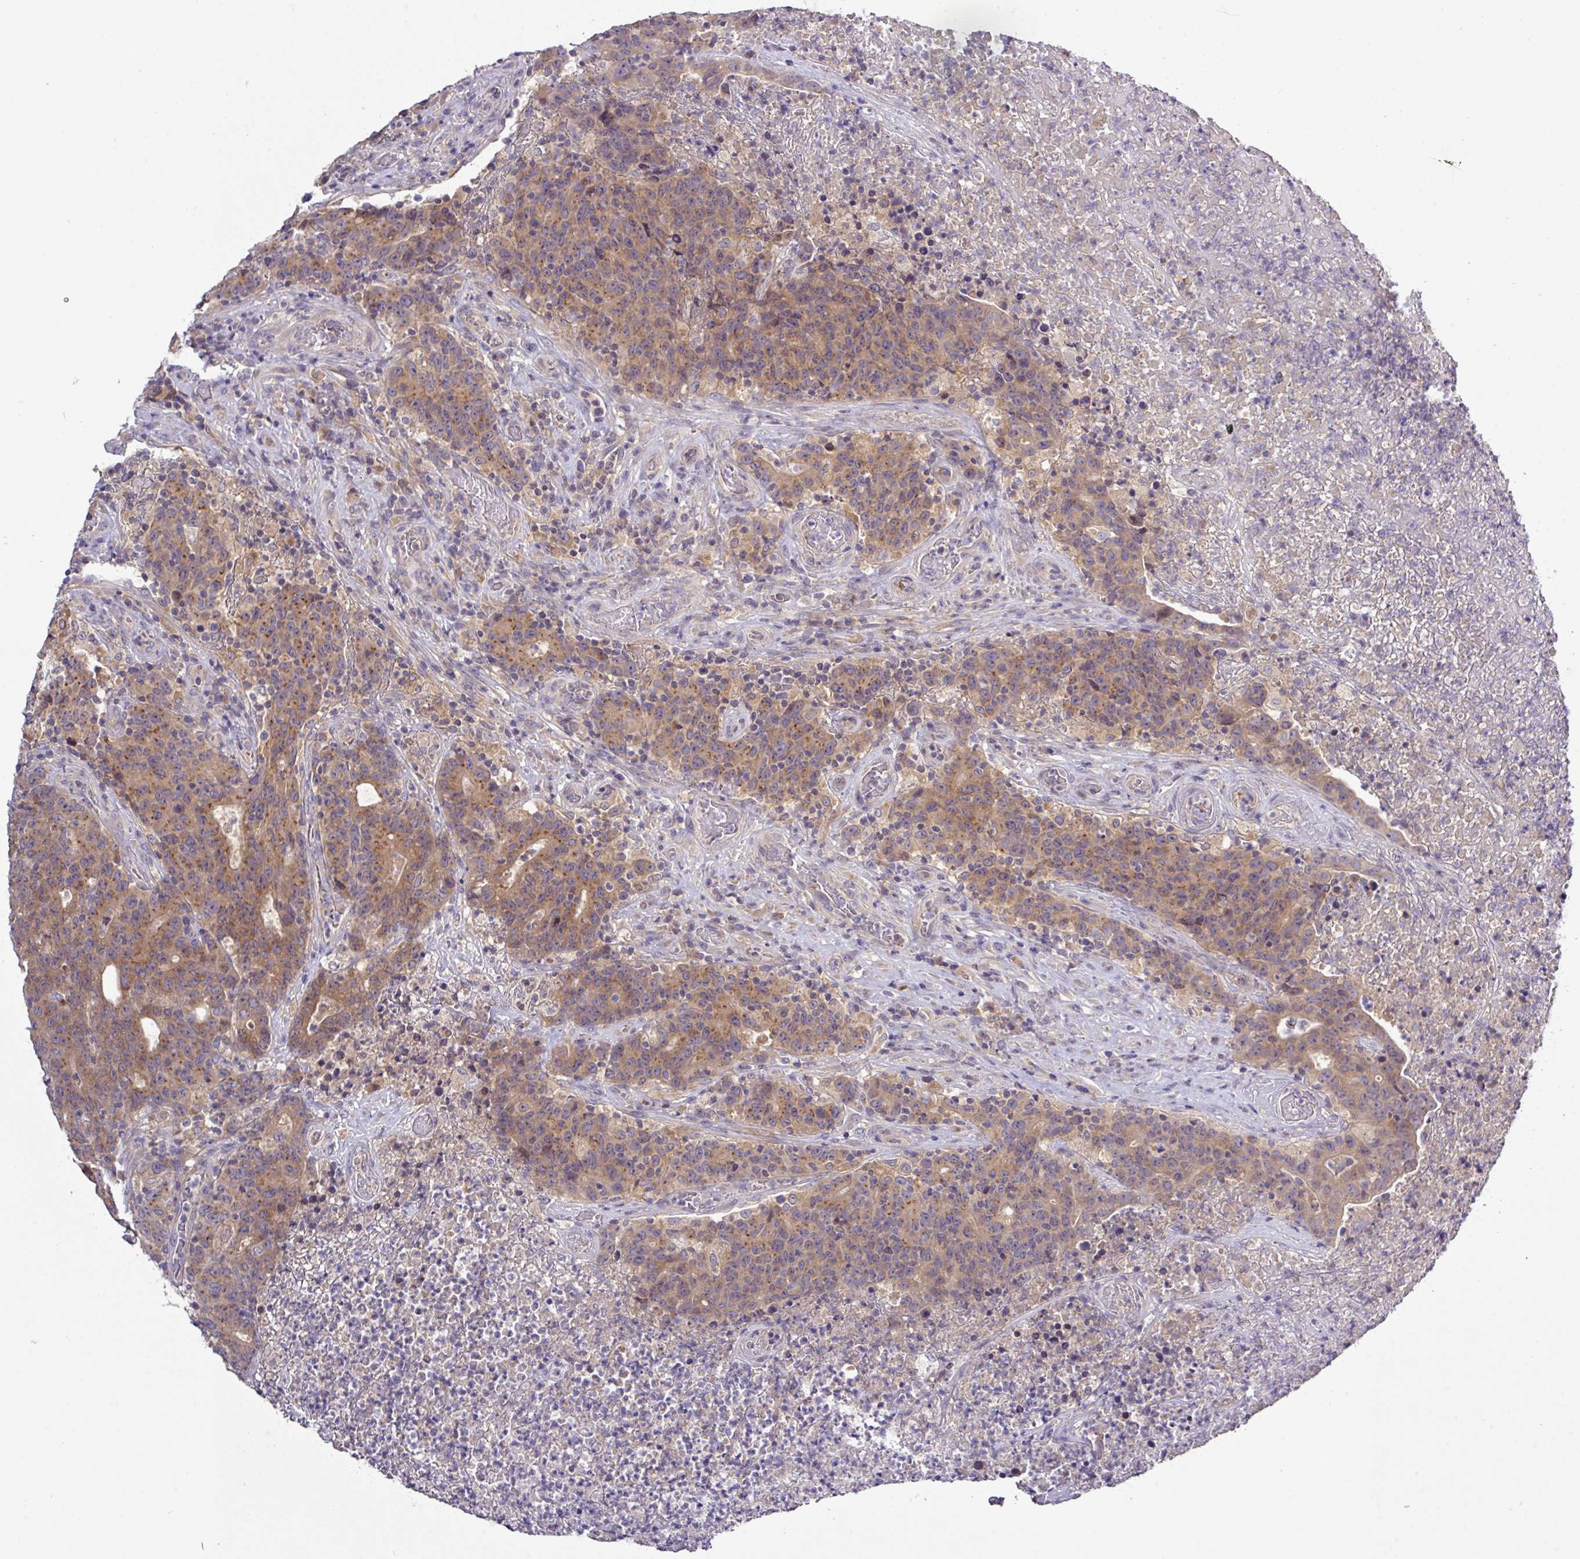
{"staining": {"intensity": "moderate", "quantity": ">75%", "location": "cytoplasmic/membranous"}, "tissue": "colorectal cancer", "cell_type": "Tumor cells", "image_type": "cancer", "snomed": [{"axis": "morphology", "description": "Adenocarcinoma, NOS"}, {"axis": "topography", "description": "Colon"}], "caption": "Immunohistochemical staining of adenocarcinoma (colorectal) exhibits medium levels of moderate cytoplasmic/membranous staining in about >75% of tumor cells. (DAB = brown stain, brightfield microscopy at high magnification).", "gene": "TMEM62", "patient": {"sex": "female", "age": 75}}